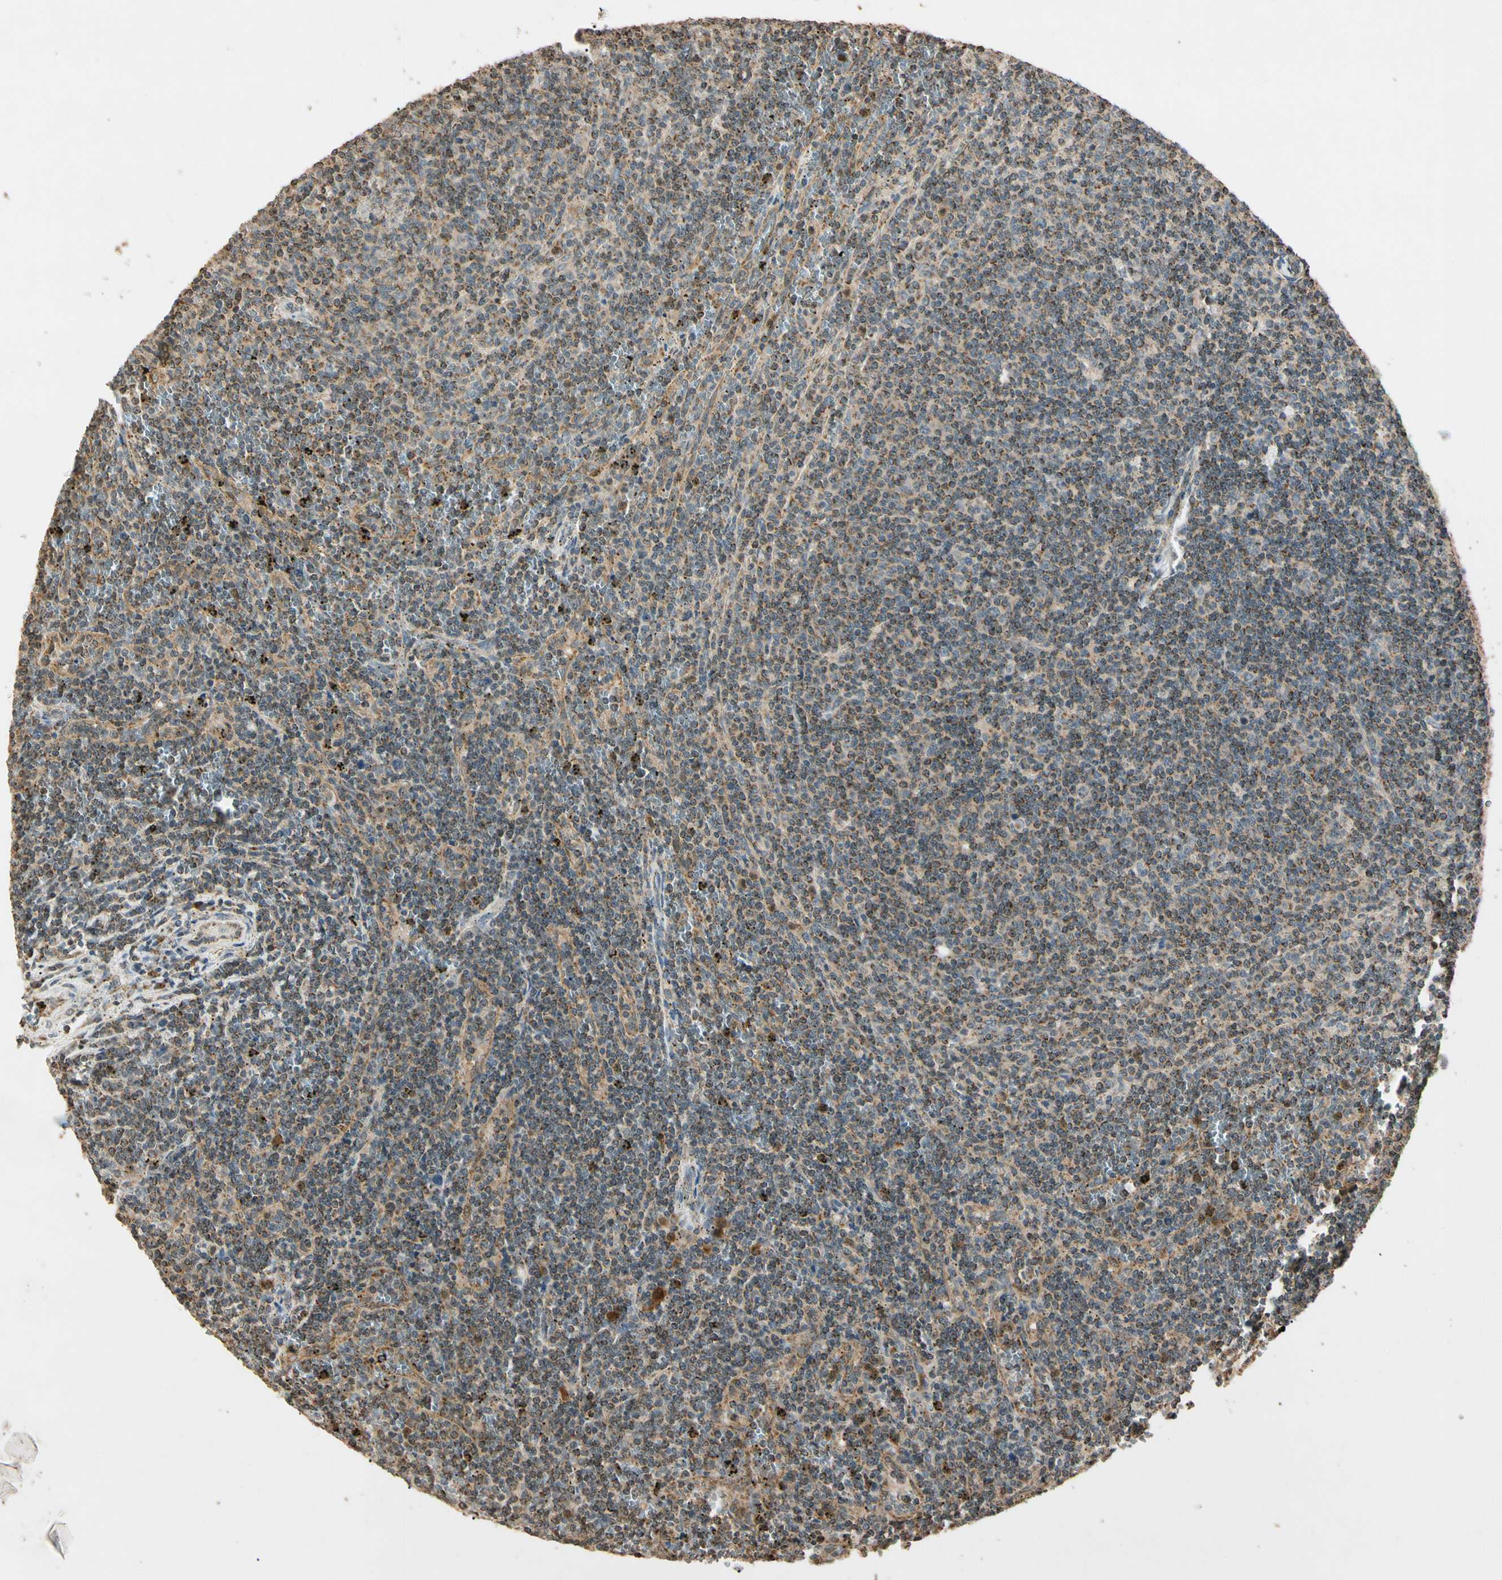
{"staining": {"intensity": "moderate", "quantity": ">75%", "location": "cytoplasmic/membranous"}, "tissue": "lymphoma", "cell_type": "Tumor cells", "image_type": "cancer", "snomed": [{"axis": "morphology", "description": "Malignant lymphoma, non-Hodgkin's type, Low grade"}, {"axis": "topography", "description": "Spleen"}], "caption": "DAB immunohistochemical staining of lymphoma demonstrates moderate cytoplasmic/membranous protein expression in approximately >75% of tumor cells. The protein of interest is stained brown, and the nuclei are stained in blue (DAB (3,3'-diaminobenzidine) IHC with brightfield microscopy, high magnification).", "gene": "PRDX5", "patient": {"sex": "female", "age": 50}}